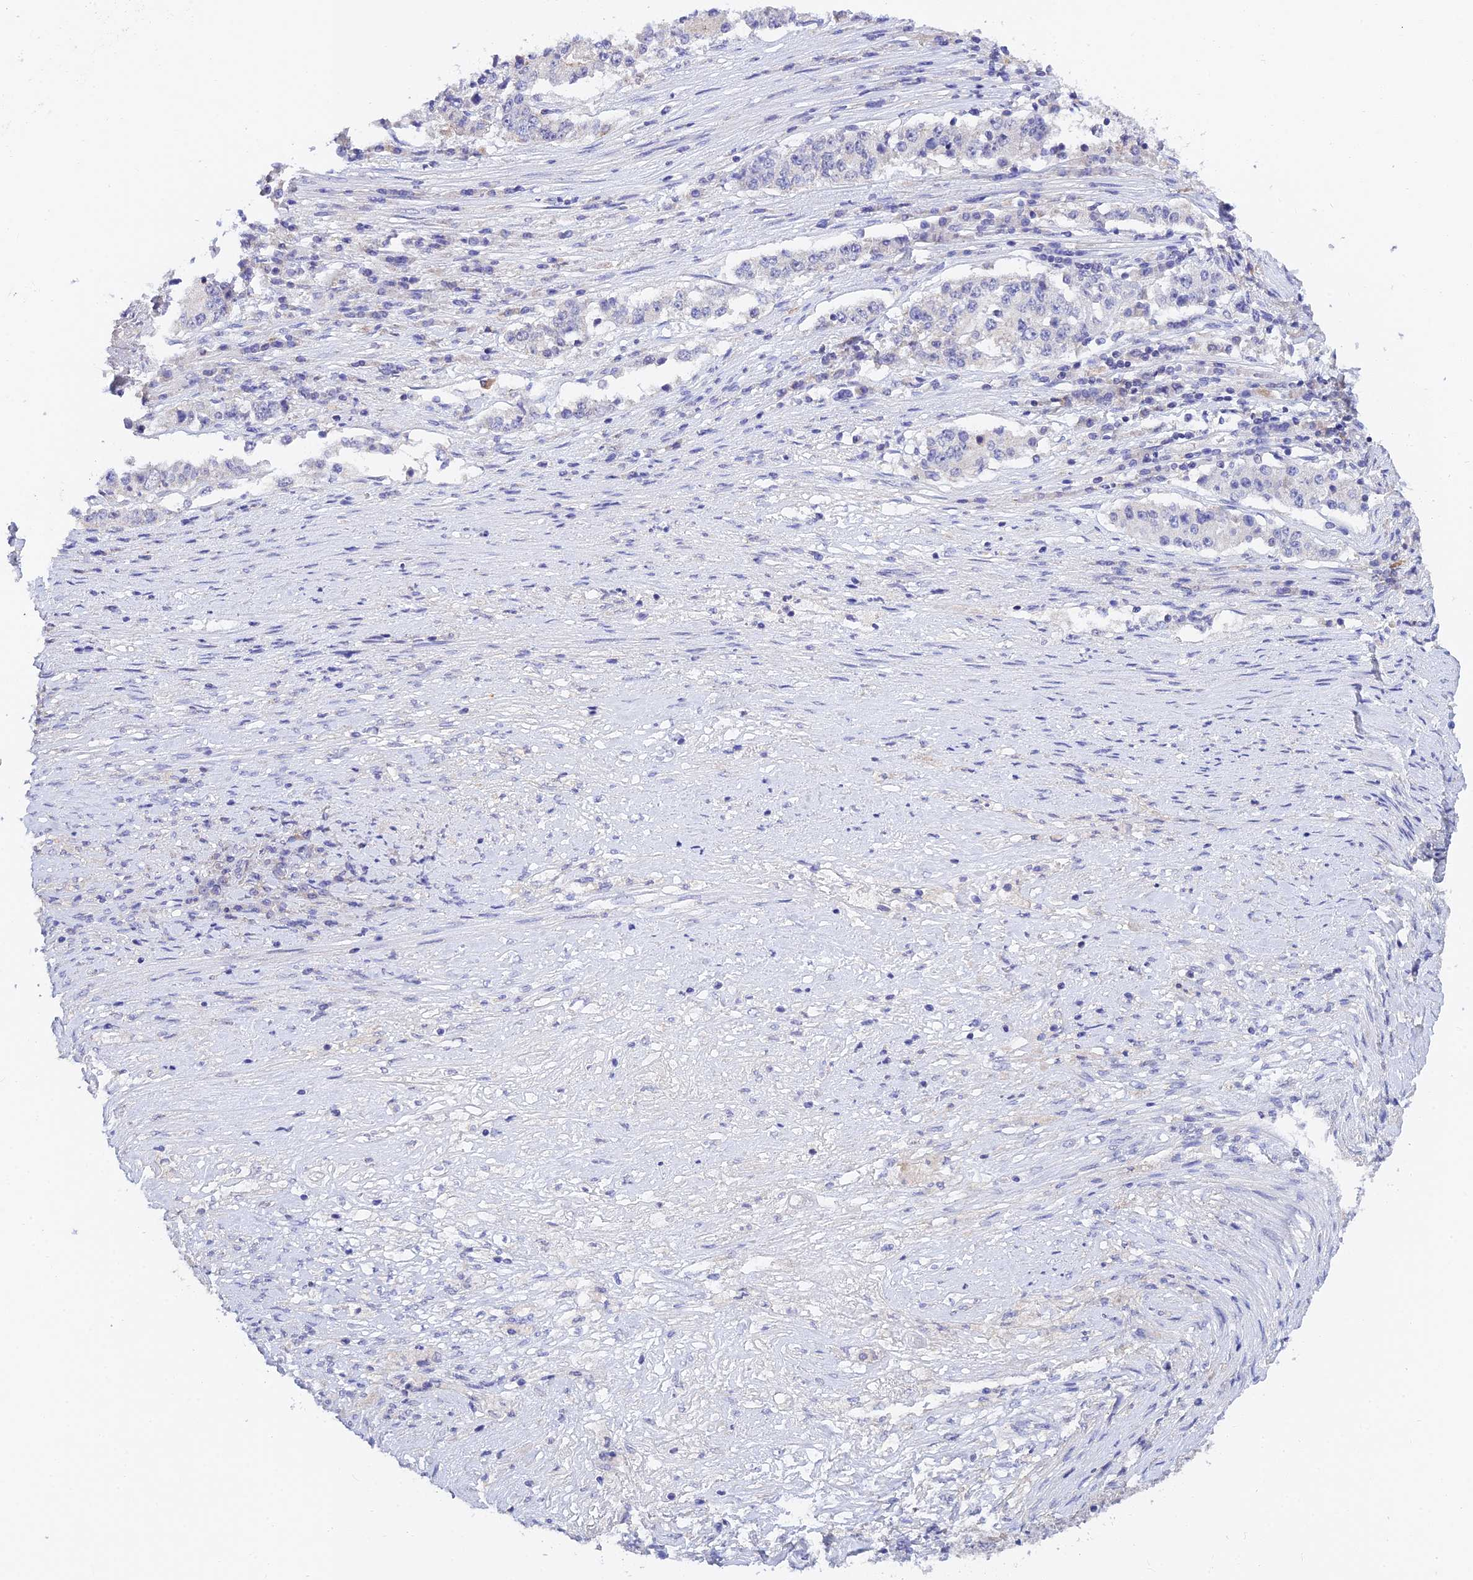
{"staining": {"intensity": "negative", "quantity": "none", "location": "none"}, "tissue": "stomach cancer", "cell_type": "Tumor cells", "image_type": "cancer", "snomed": [{"axis": "morphology", "description": "Adenocarcinoma, NOS"}, {"axis": "topography", "description": "Stomach"}], "caption": "Immunohistochemistry of human adenocarcinoma (stomach) displays no expression in tumor cells. (DAB IHC, high magnification).", "gene": "HOXB1", "patient": {"sex": "male", "age": 59}}